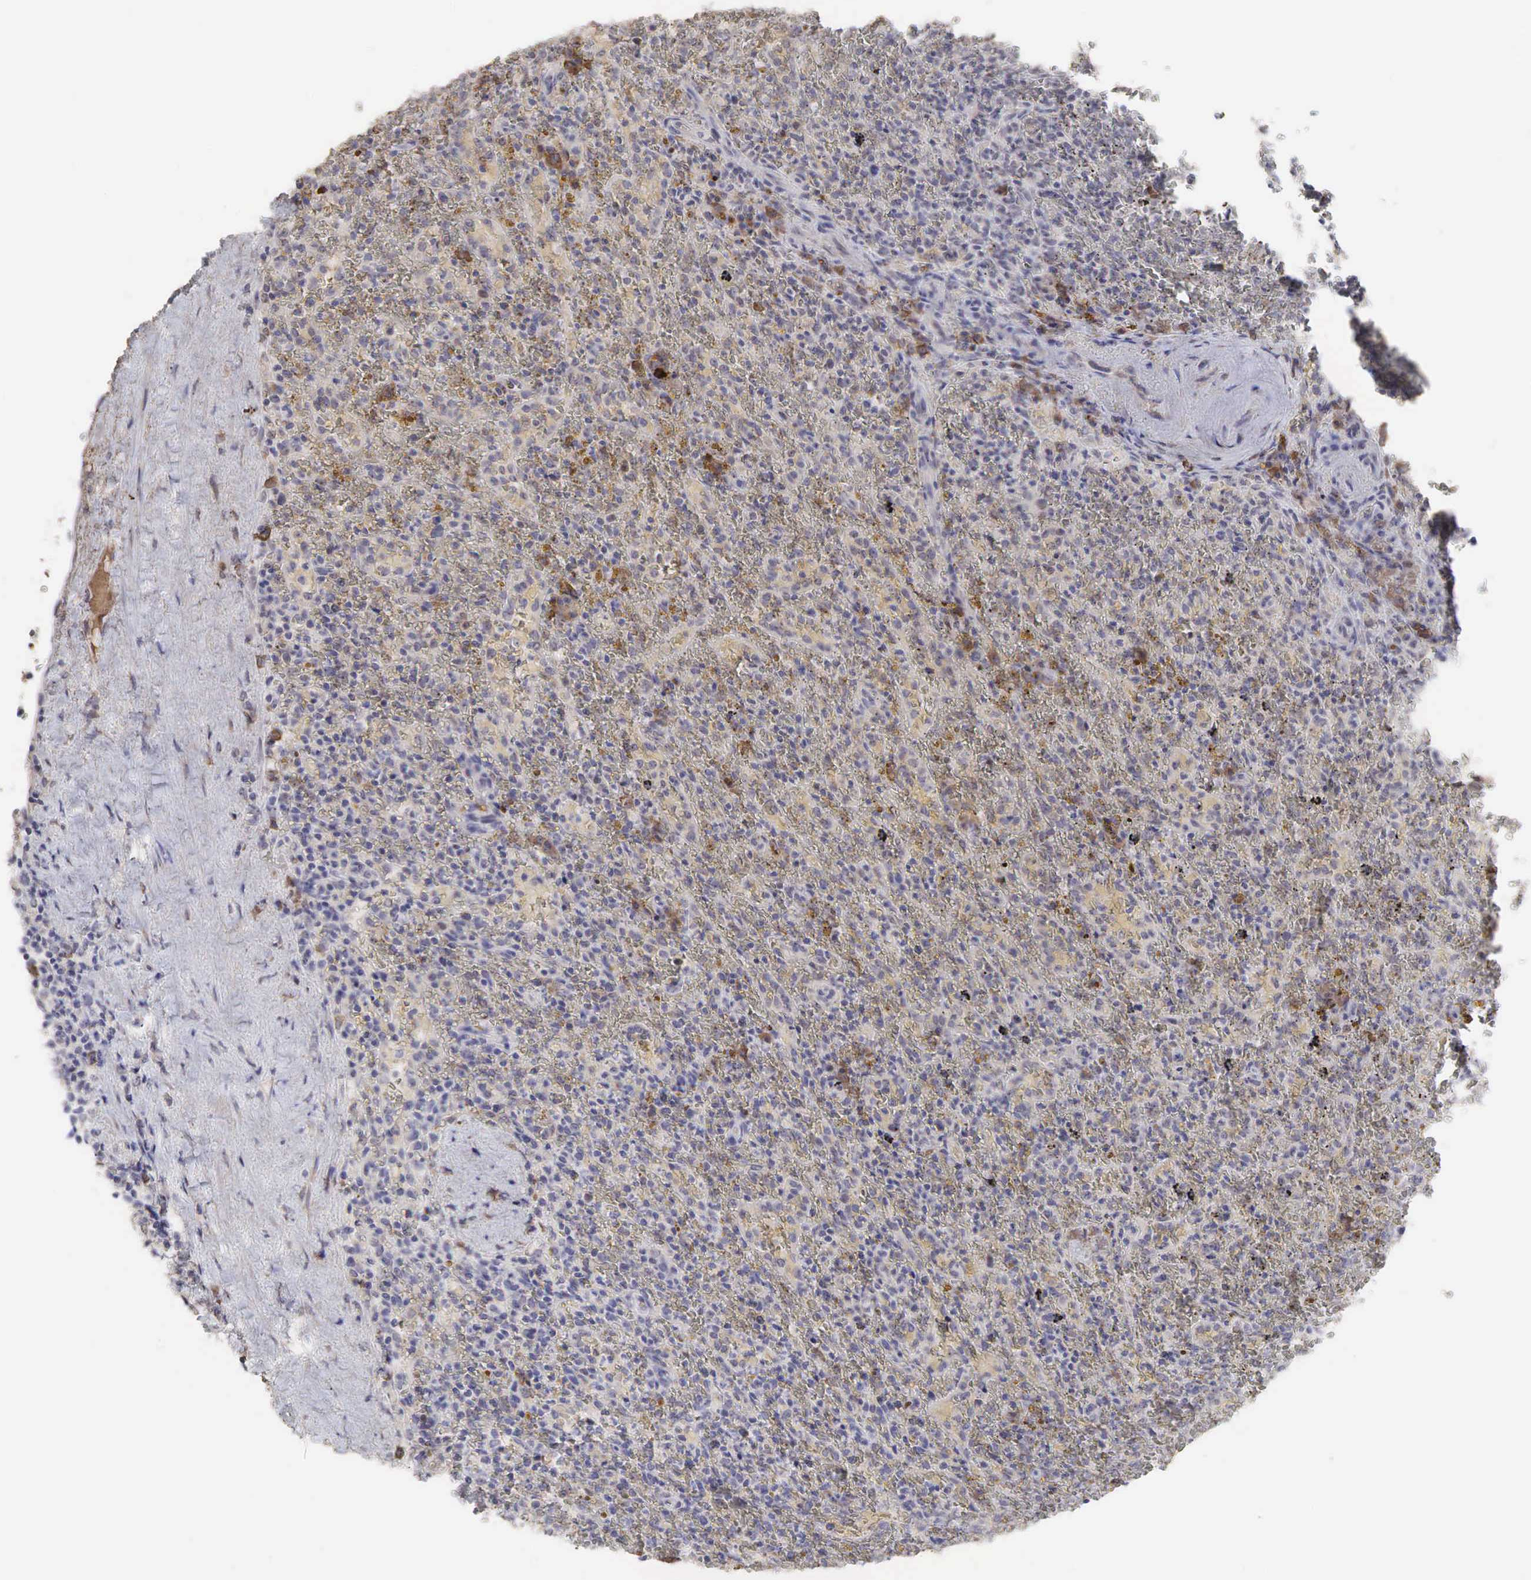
{"staining": {"intensity": "weak", "quantity": "25%-75%", "location": "cytoplasmic/membranous,nuclear"}, "tissue": "lymphoma", "cell_type": "Tumor cells", "image_type": "cancer", "snomed": [{"axis": "morphology", "description": "Malignant lymphoma, non-Hodgkin's type, High grade"}, {"axis": "topography", "description": "Spleen"}, {"axis": "topography", "description": "Lymph node"}], "caption": "About 25%-75% of tumor cells in human lymphoma show weak cytoplasmic/membranous and nuclear protein positivity as visualized by brown immunohistochemical staining.", "gene": "DKC1", "patient": {"sex": "female", "age": 70}}